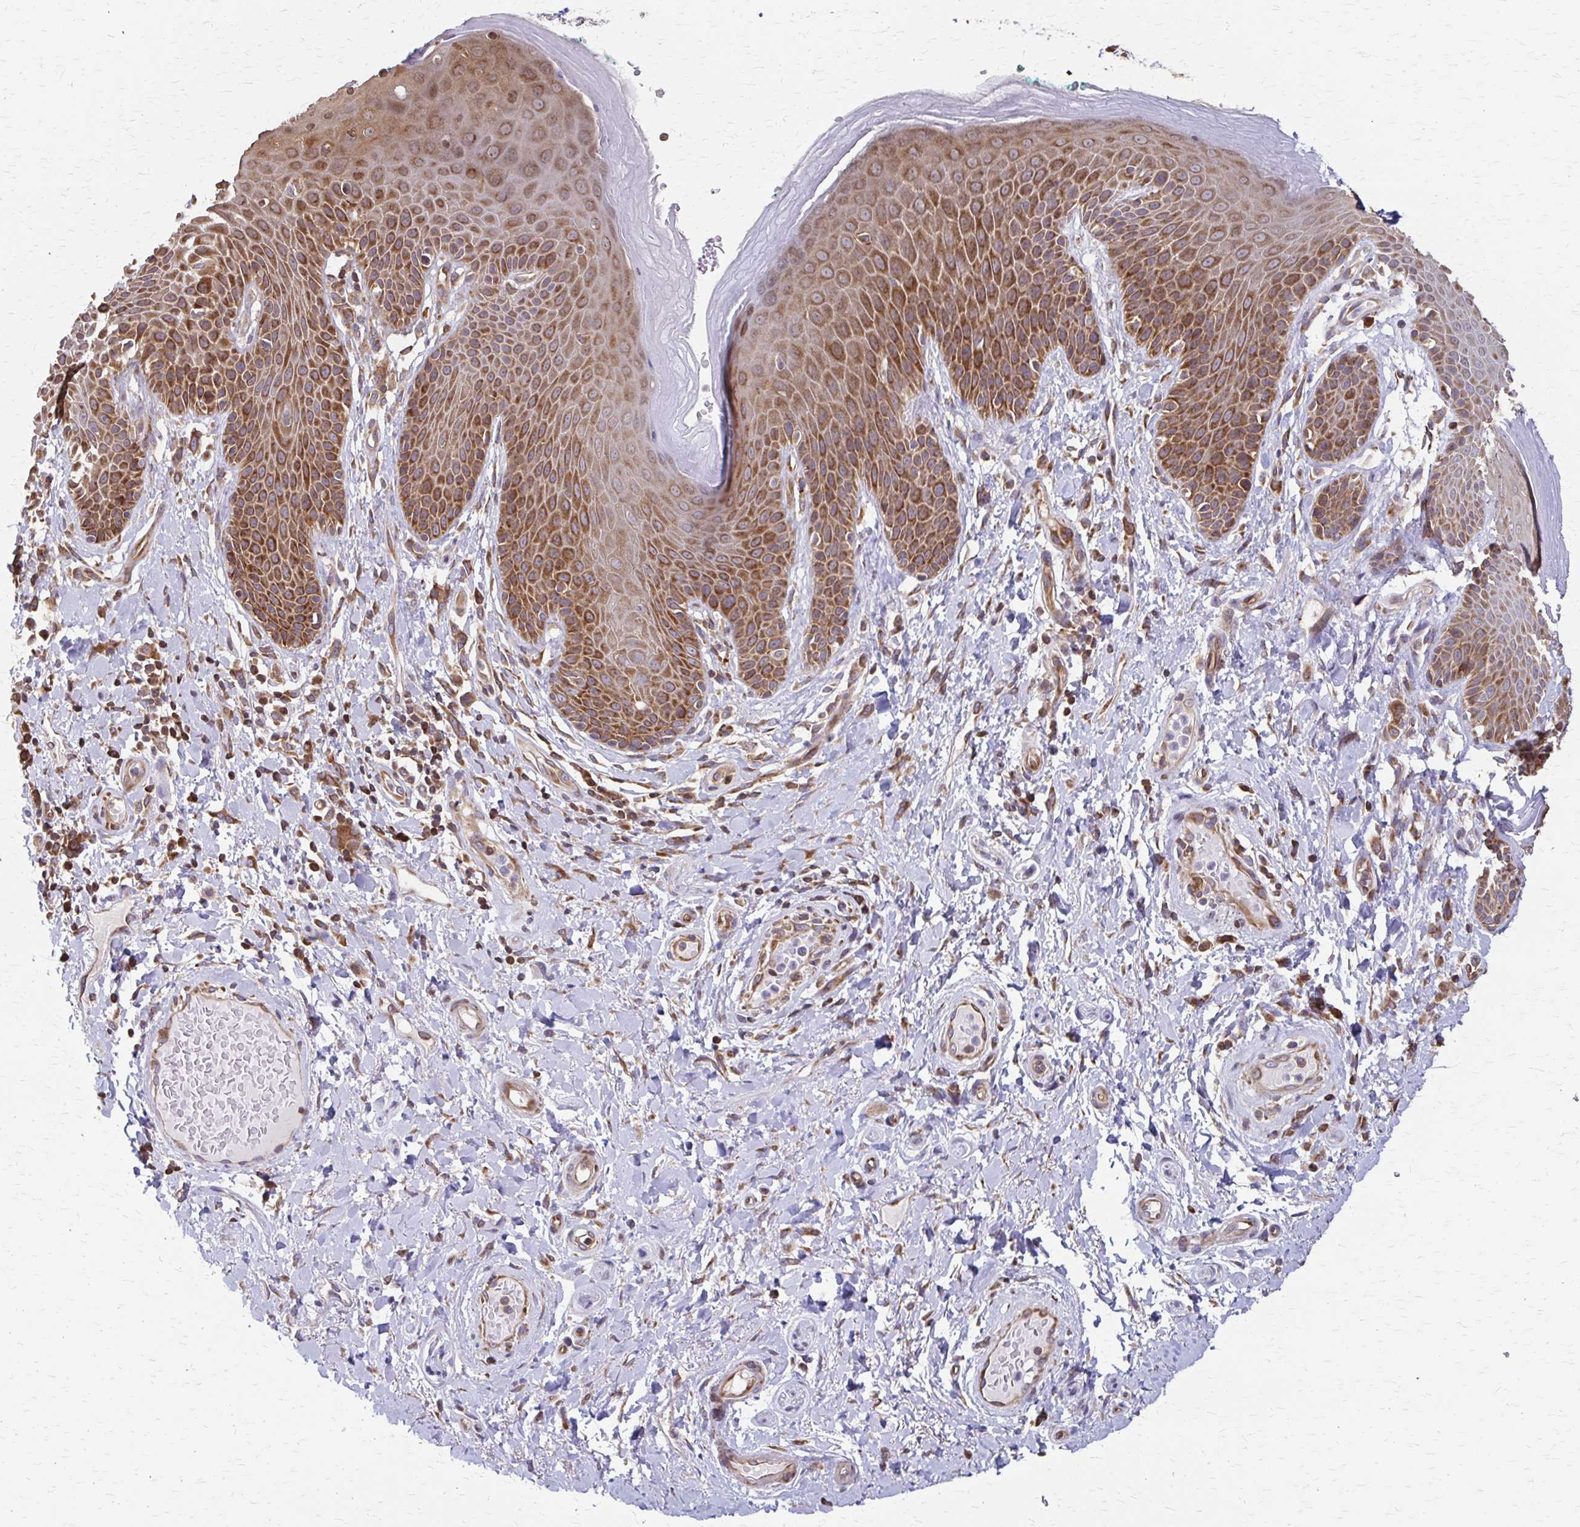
{"staining": {"intensity": "moderate", "quantity": ">75%", "location": "cytoplasmic/membranous"}, "tissue": "skin", "cell_type": "Epidermal cells", "image_type": "normal", "snomed": [{"axis": "morphology", "description": "Normal tissue, NOS"}, {"axis": "topography", "description": "Anal"}, {"axis": "topography", "description": "Peripheral nerve tissue"}], "caption": "DAB immunohistochemical staining of unremarkable human skin exhibits moderate cytoplasmic/membranous protein staining in about >75% of epidermal cells. (DAB IHC with brightfield microscopy, high magnification).", "gene": "EEF2", "patient": {"sex": "male", "age": 51}}